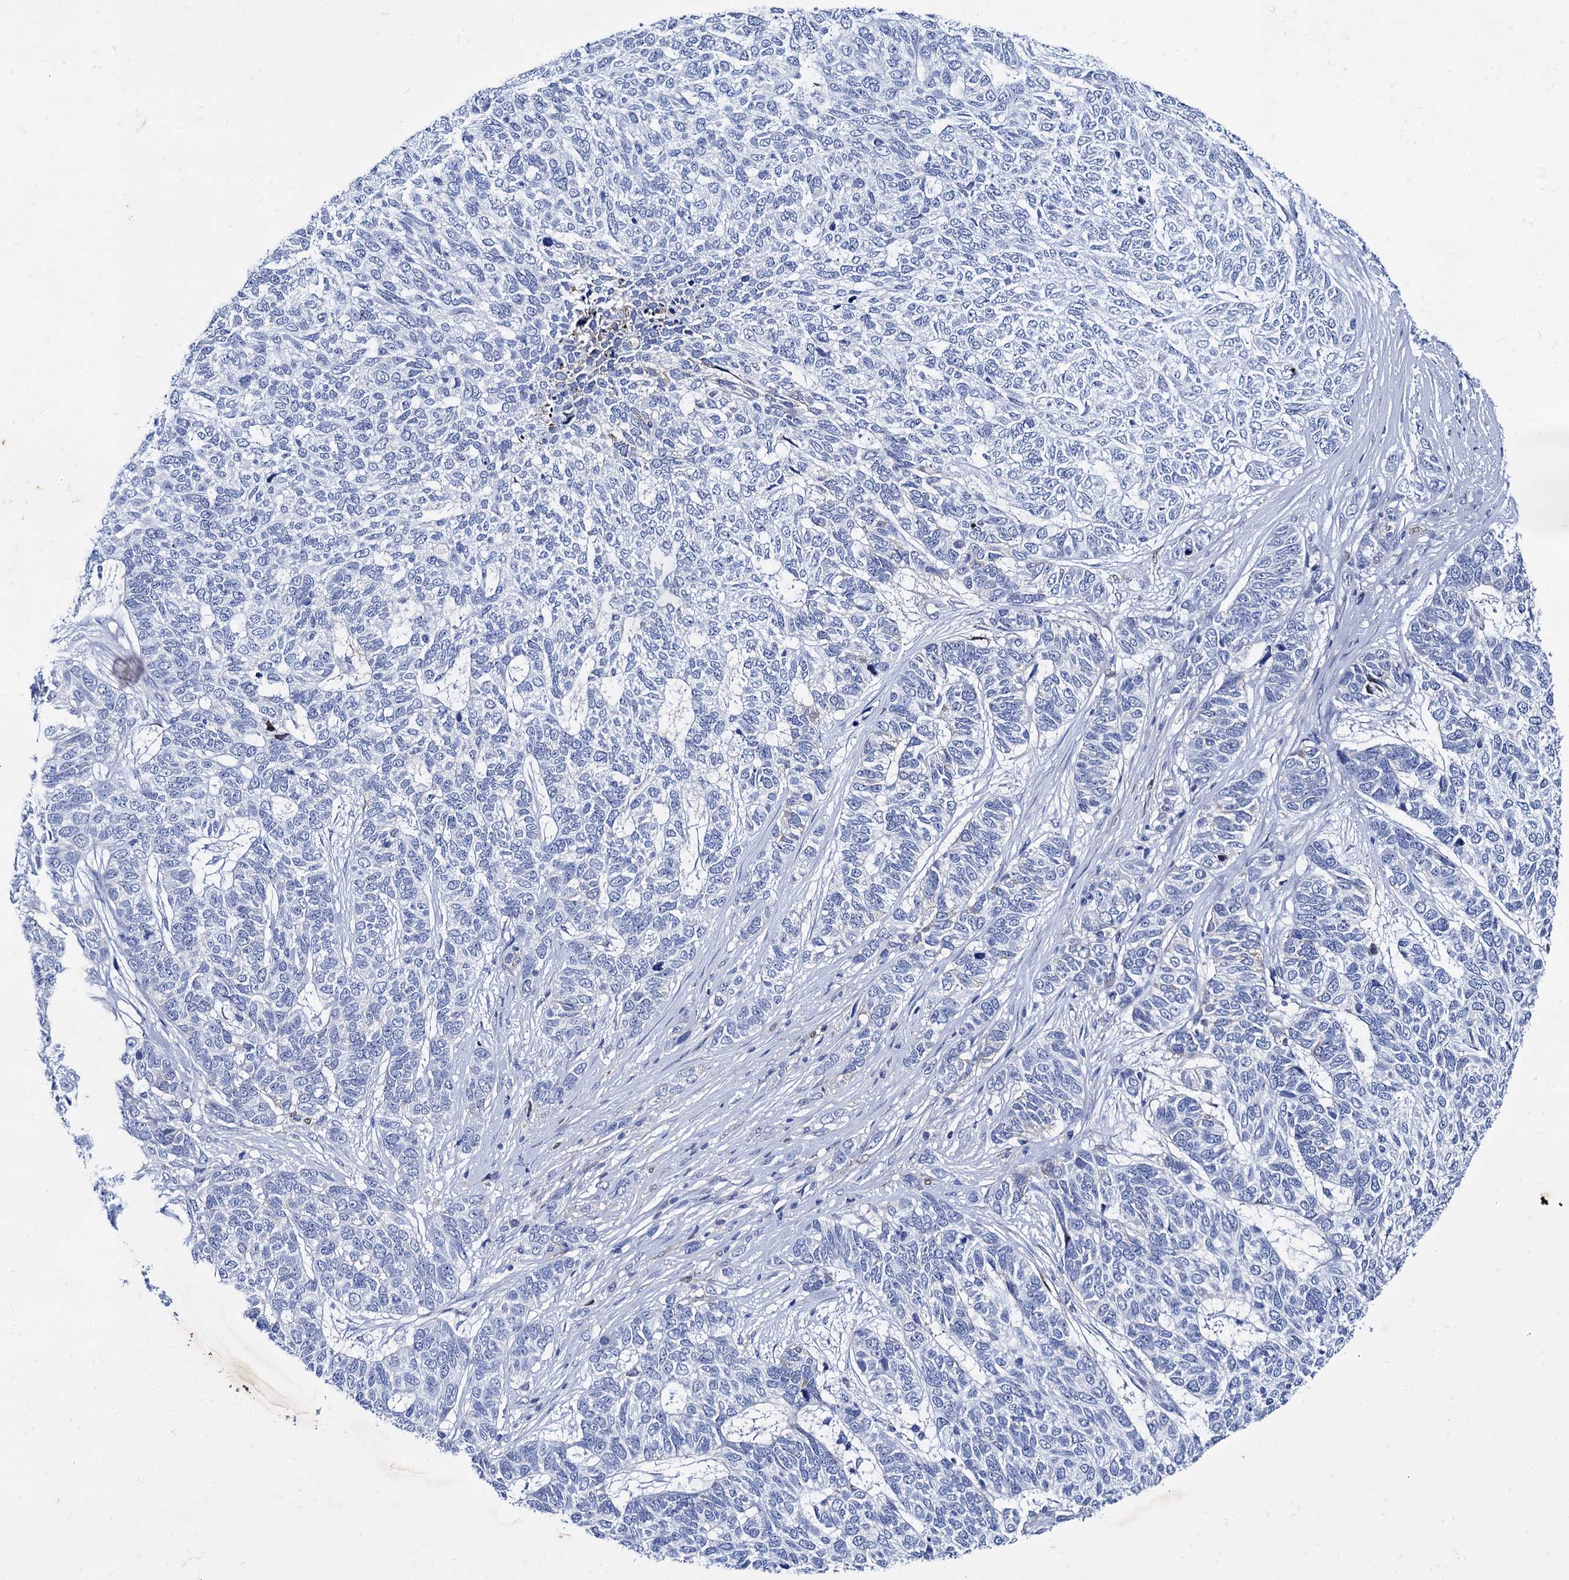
{"staining": {"intensity": "negative", "quantity": "none", "location": "none"}, "tissue": "skin cancer", "cell_type": "Tumor cells", "image_type": "cancer", "snomed": [{"axis": "morphology", "description": "Basal cell carcinoma"}, {"axis": "topography", "description": "Skin"}], "caption": "A histopathology image of skin cancer stained for a protein displays no brown staining in tumor cells.", "gene": "TMEM72", "patient": {"sex": "female", "age": 65}}